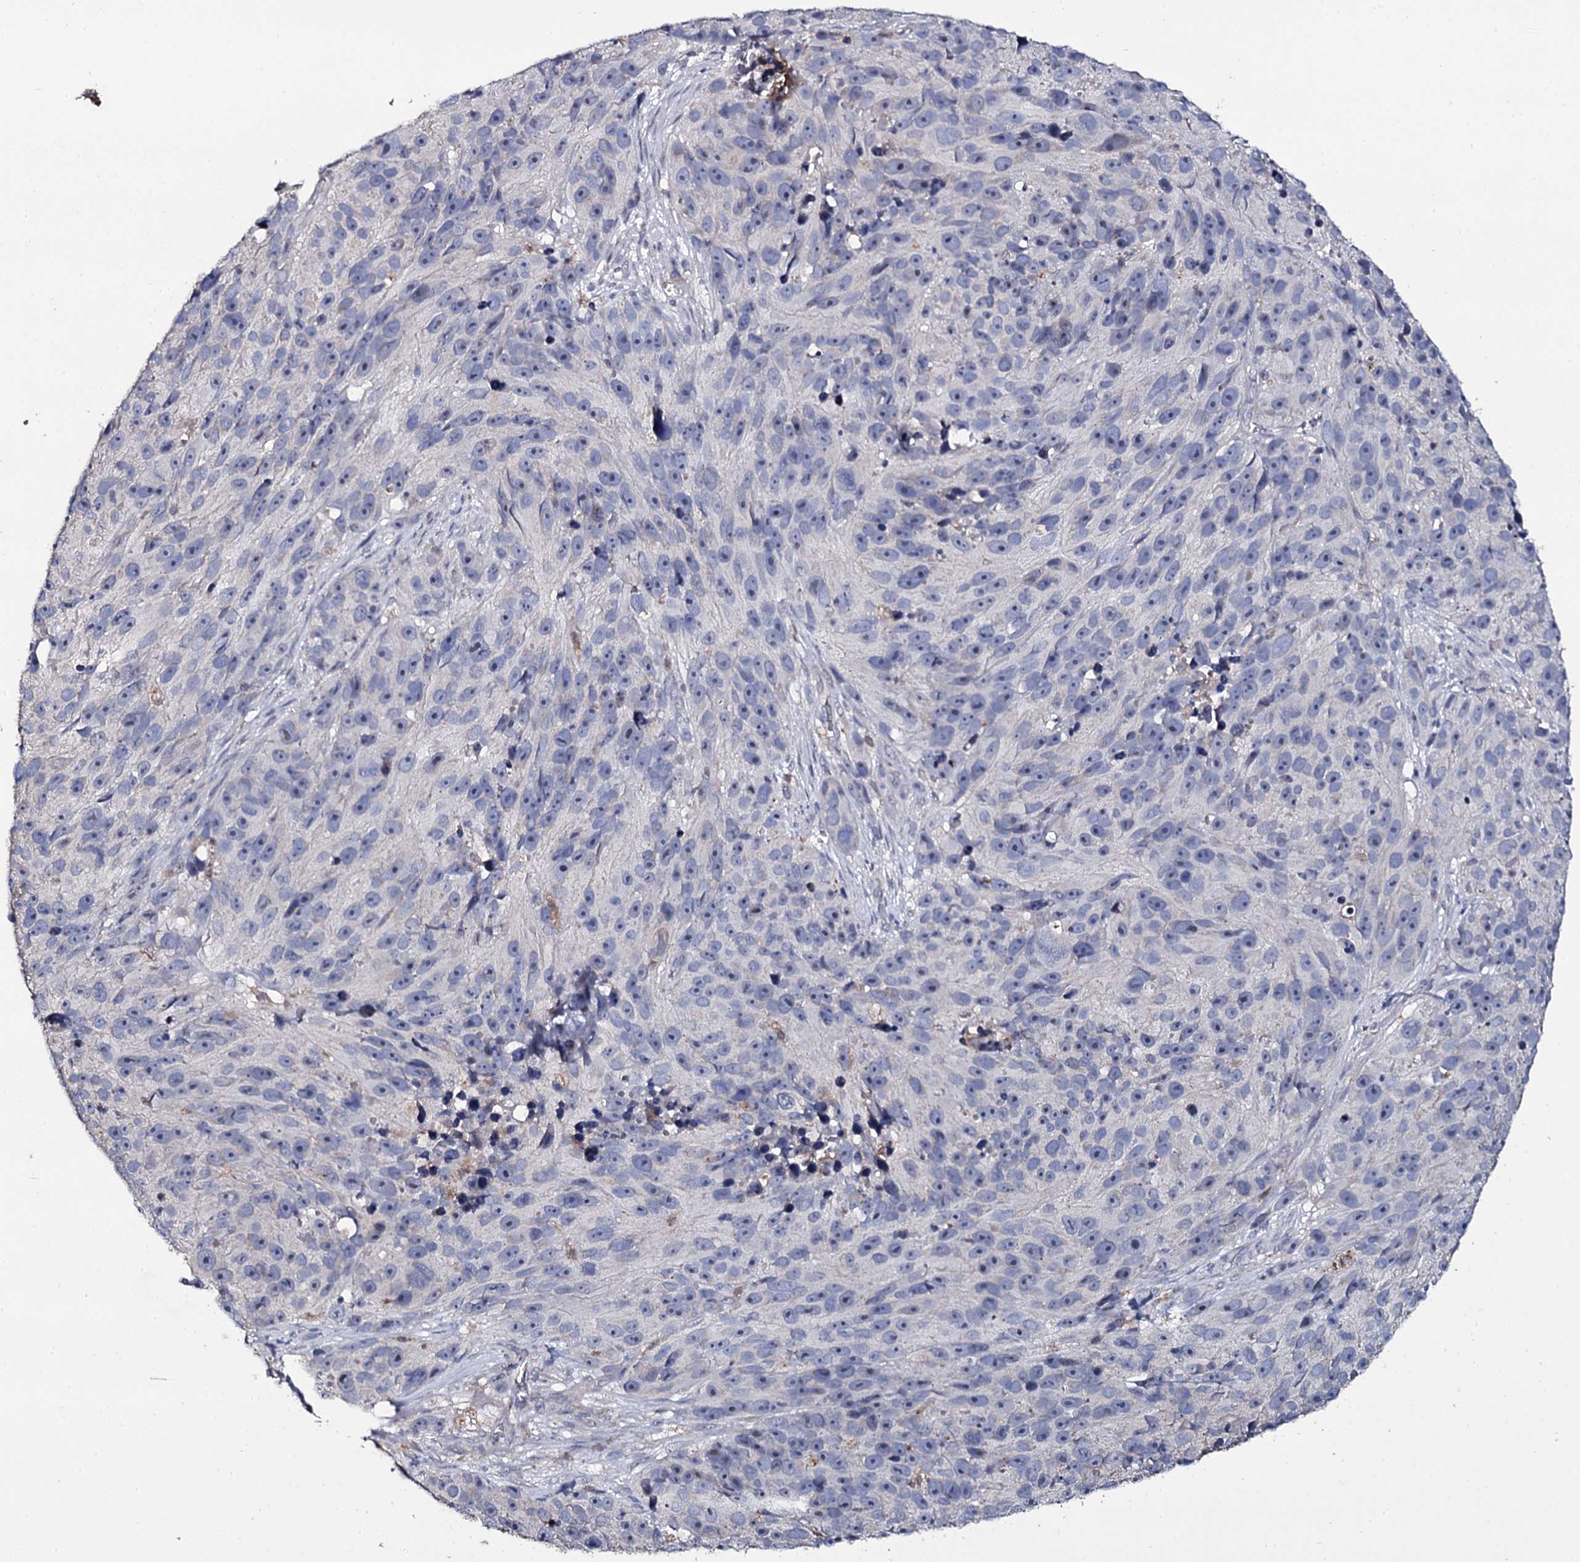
{"staining": {"intensity": "negative", "quantity": "none", "location": "none"}, "tissue": "melanoma", "cell_type": "Tumor cells", "image_type": "cancer", "snomed": [{"axis": "morphology", "description": "Malignant melanoma, NOS"}, {"axis": "topography", "description": "Skin"}], "caption": "An image of melanoma stained for a protein demonstrates no brown staining in tumor cells.", "gene": "CRYL1", "patient": {"sex": "male", "age": 84}}